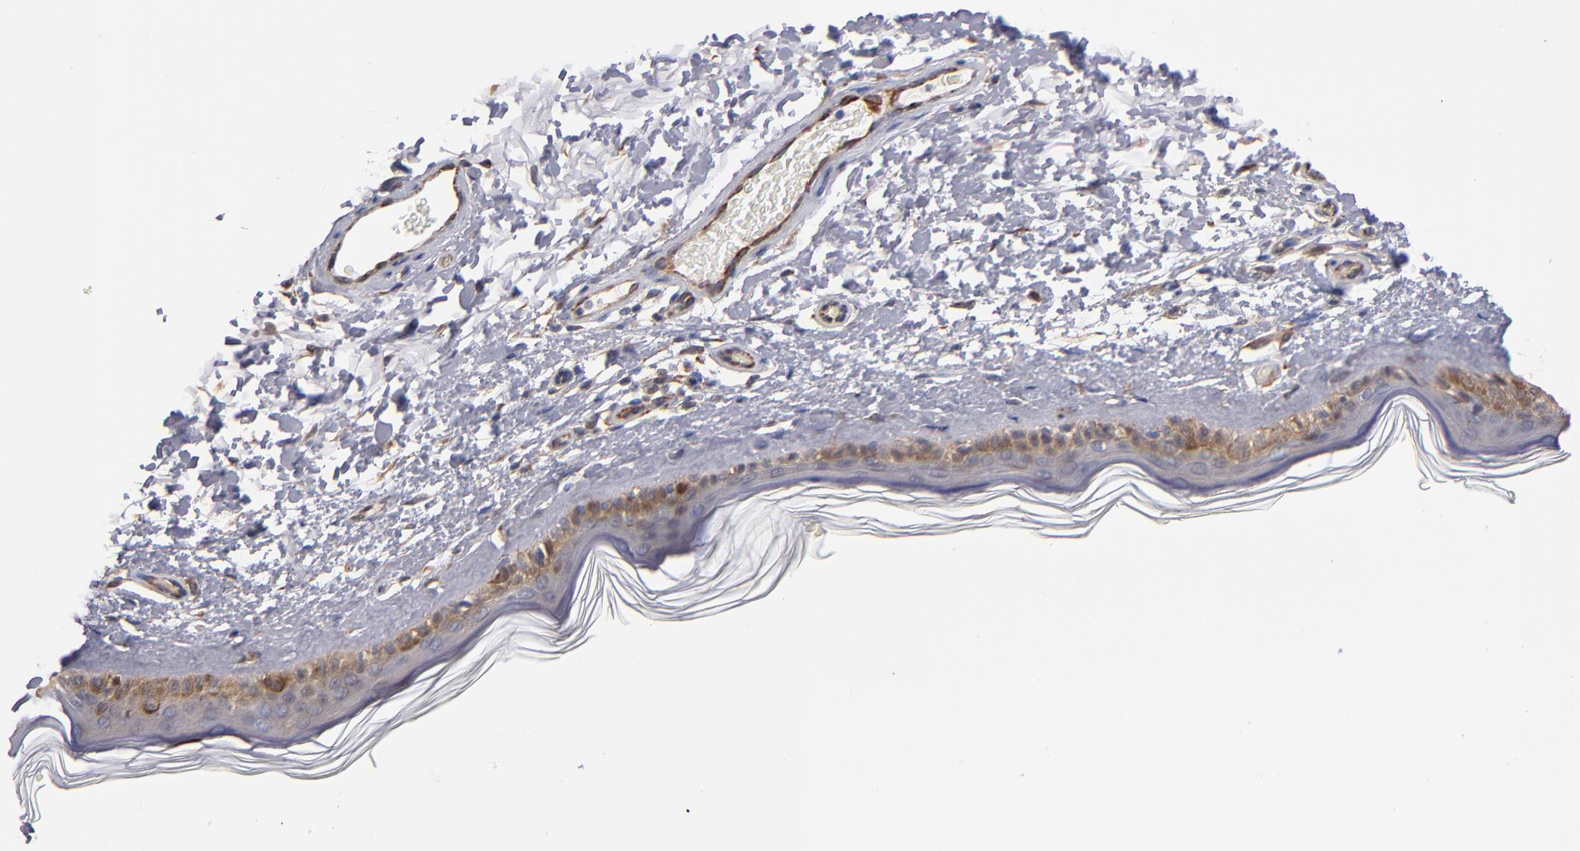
{"staining": {"intensity": "moderate", "quantity": ">75%", "location": "cytoplasmic/membranous"}, "tissue": "skin", "cell_type": "Fibroblasts", "image_type": "normal", "snomed": [{"axis": "morphology", "description": "Normal tissue, NOS"}, {"axis": "topography", "description": "Skin"}], "caption": "Benign skin displays moderate cytoplasmic/membranous staining in approximately >75% of fibroblasts.", "gene": "GMFB", "patient": {"sex": "male", "age": 63}}